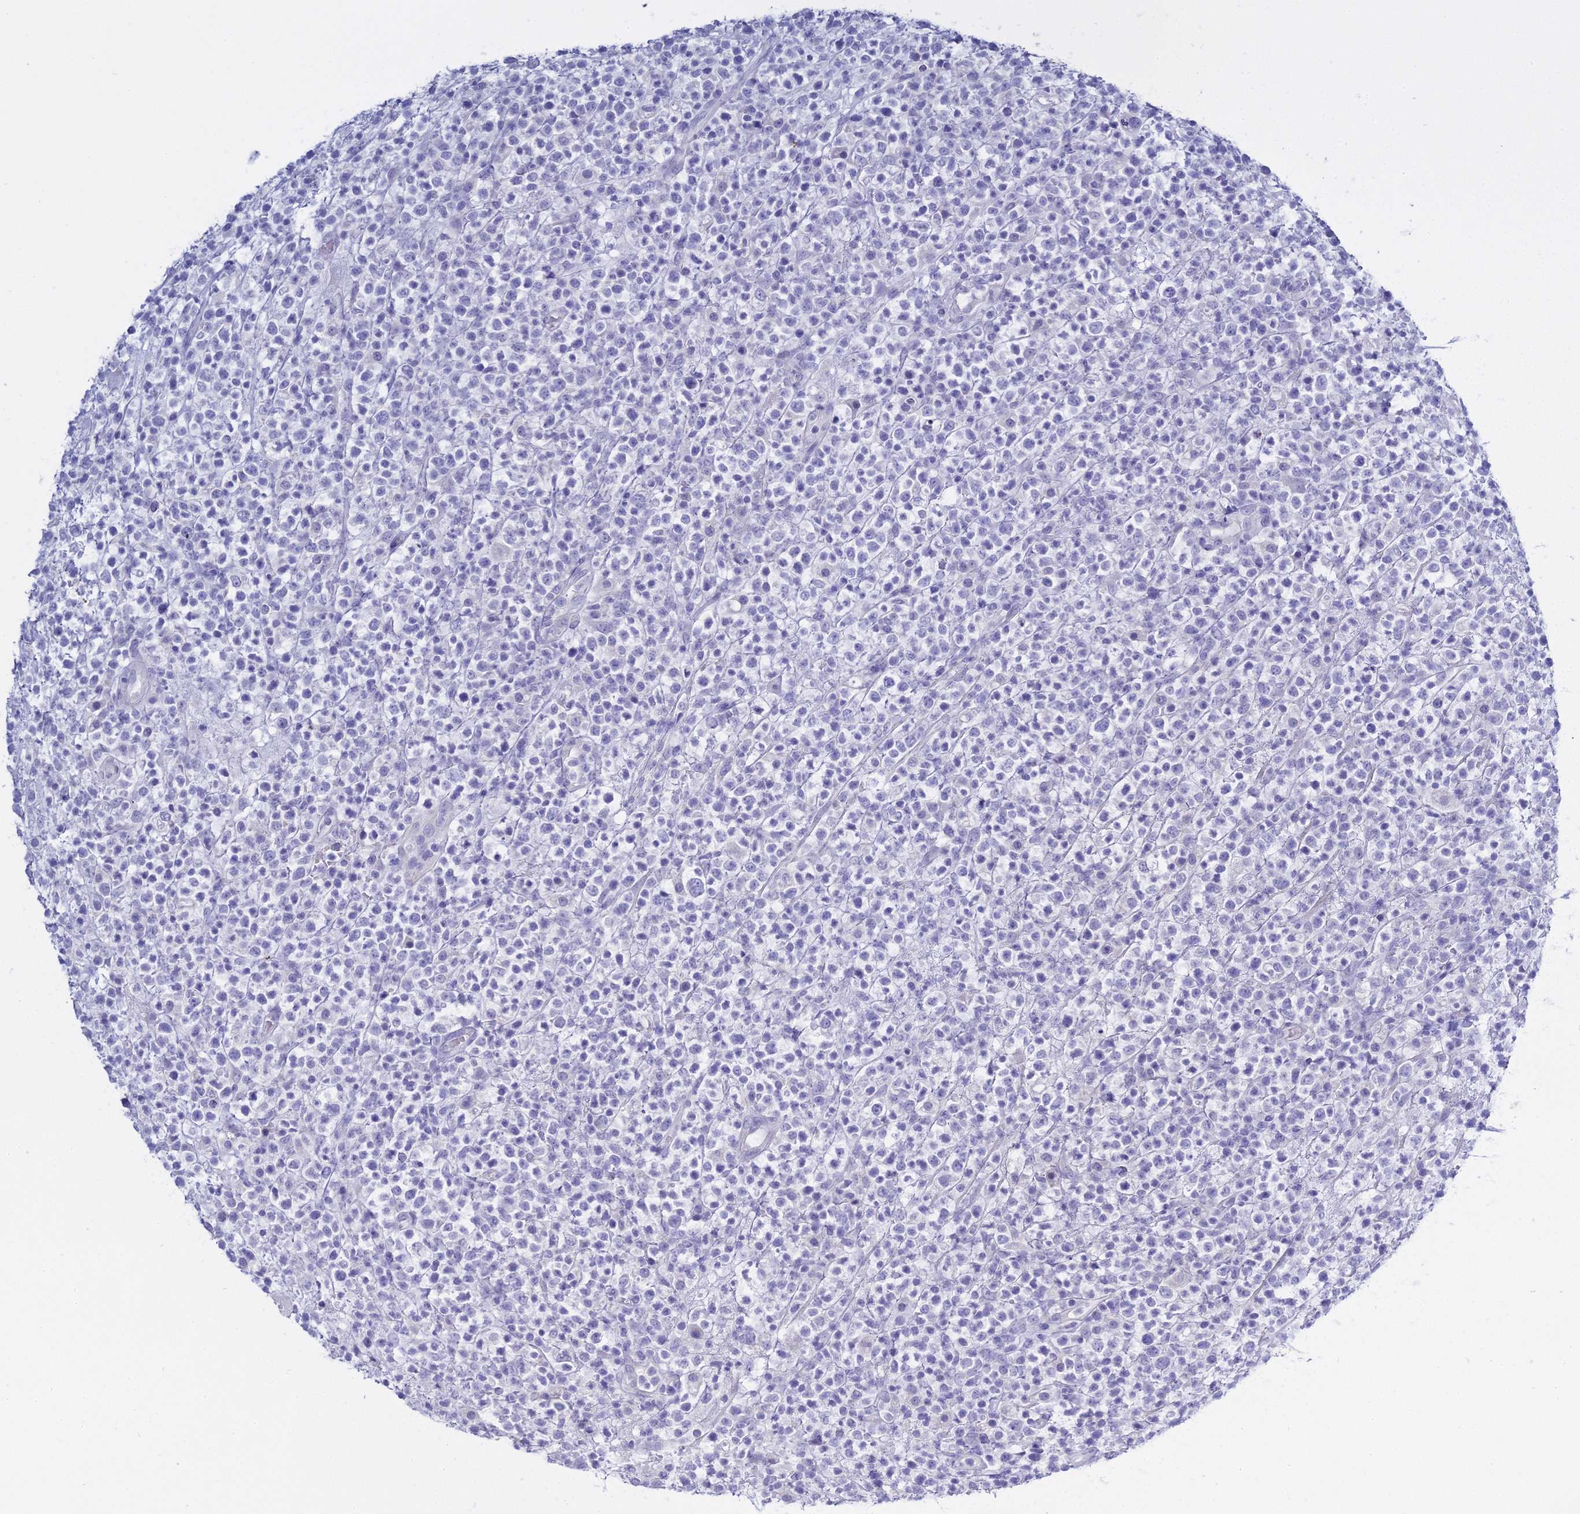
{"staining": {"intensity": "negative", "quantity": "none", "location": "none"}, "tissue": "lymphoma", "cell_type": "Tumor cells", "image_type": "cancer", "snomed": [{"axis": "morphology", "description": "Malignant lymphoma, non-Hodgkin's type, High grade"}, {"axis": "topography", "description": "Colon"}], "caption": "This is an IHC image of high-grade malignant lymphoma, non-Hodgkin's type. There is no expression in tumor cells.", "gene": "S100A7", "patient": {"sex": "female", "age": 53}}